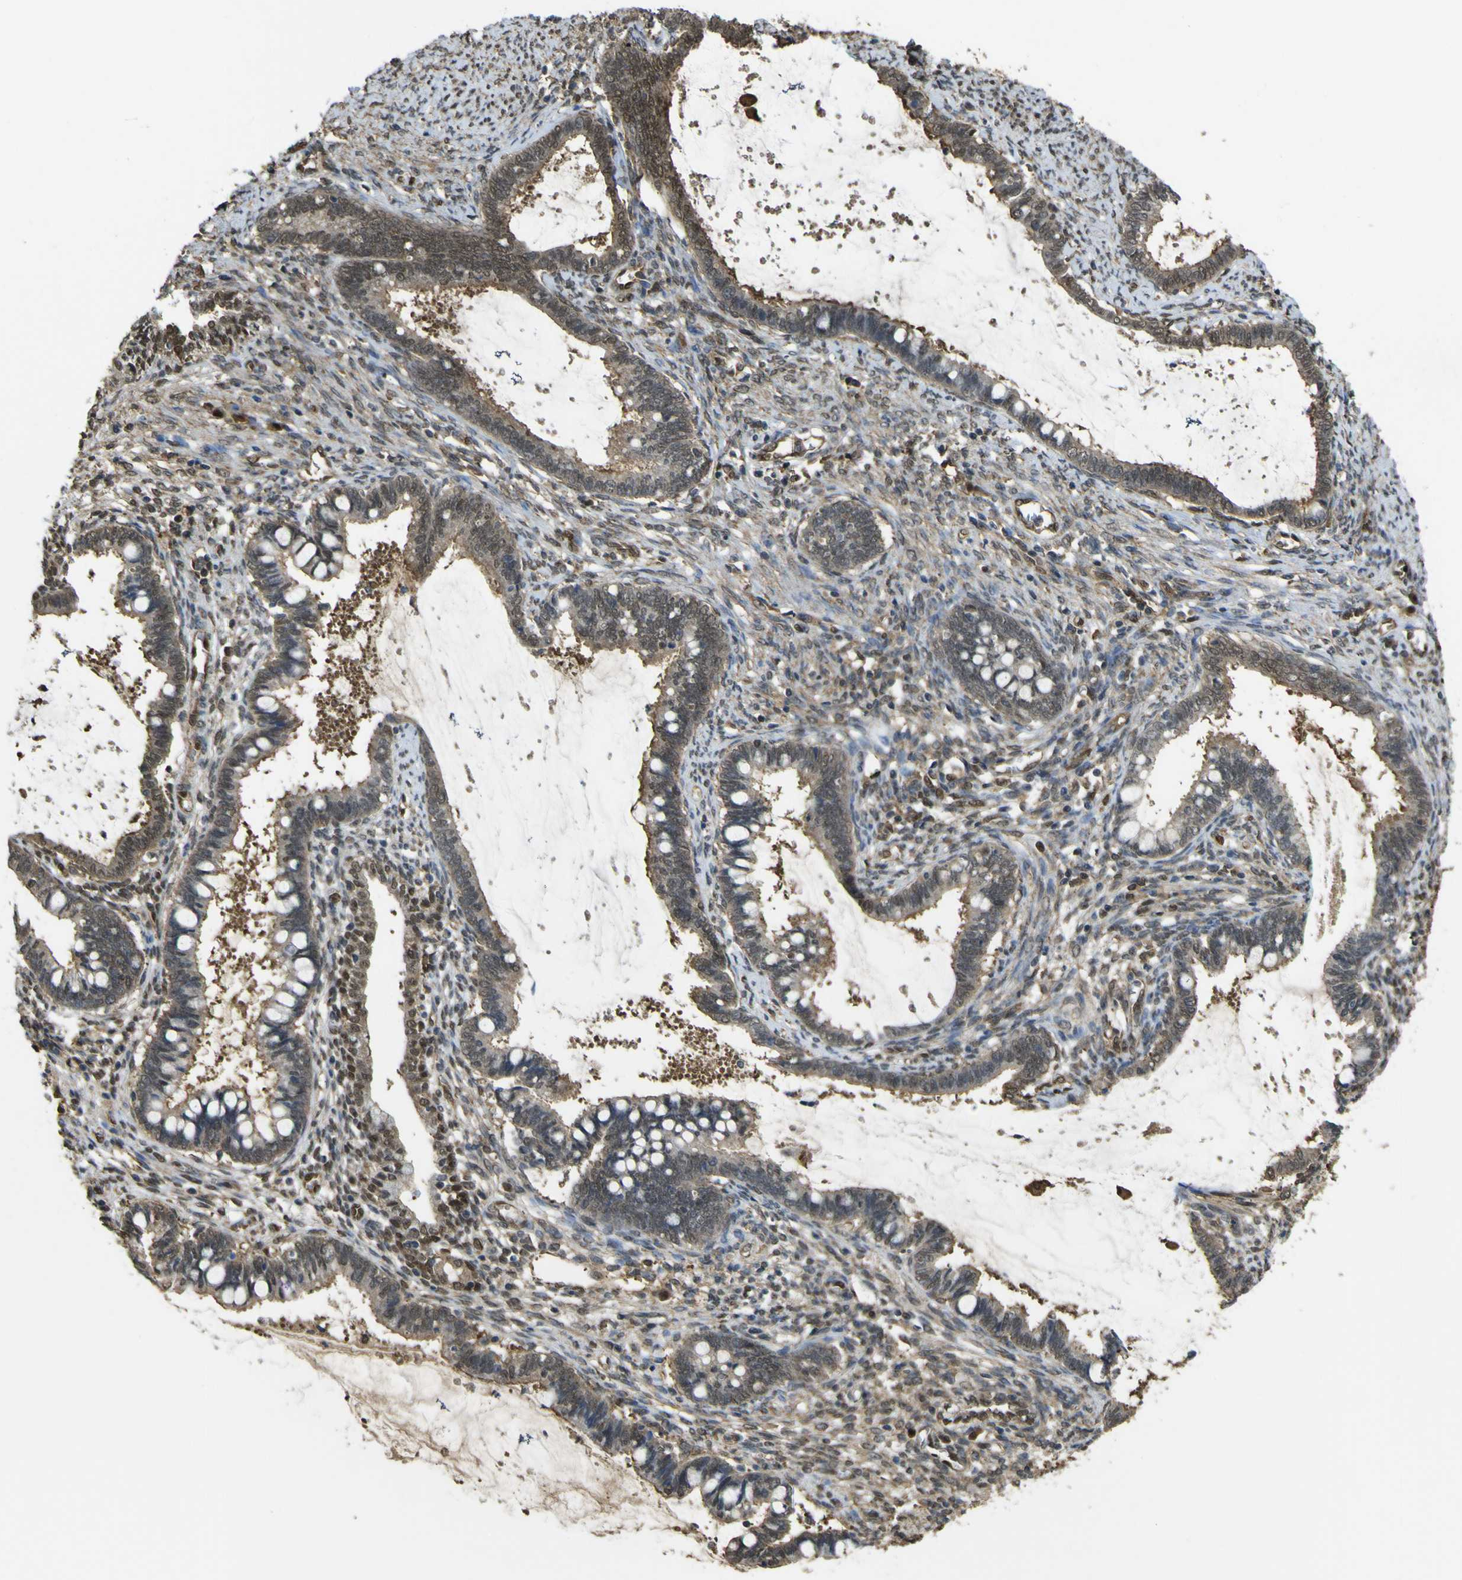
{"staining": {"intensity": "moderate", "quantity": ">75%", "location": "cytoplasmic/membranous"}, "tissue": "cervical cancer", "cell_type": "Tumor cells", "image_type": "cancer", "snomed": [{"axis": "morphology", "description": "Adenocarcinoma, NOS"}, {"axis": "topography", "description": "Cervix"}], "caption": "This photomicrograph displays cervical cancer stained with IHC to label a protein in brown. The cytoplasmic/membranous of tumor cells show moderate positivity for the protein. Nuclei are counter-stained blue.", "gene": "YWHAG", "patient": {"sex": "female", "age": 44}}